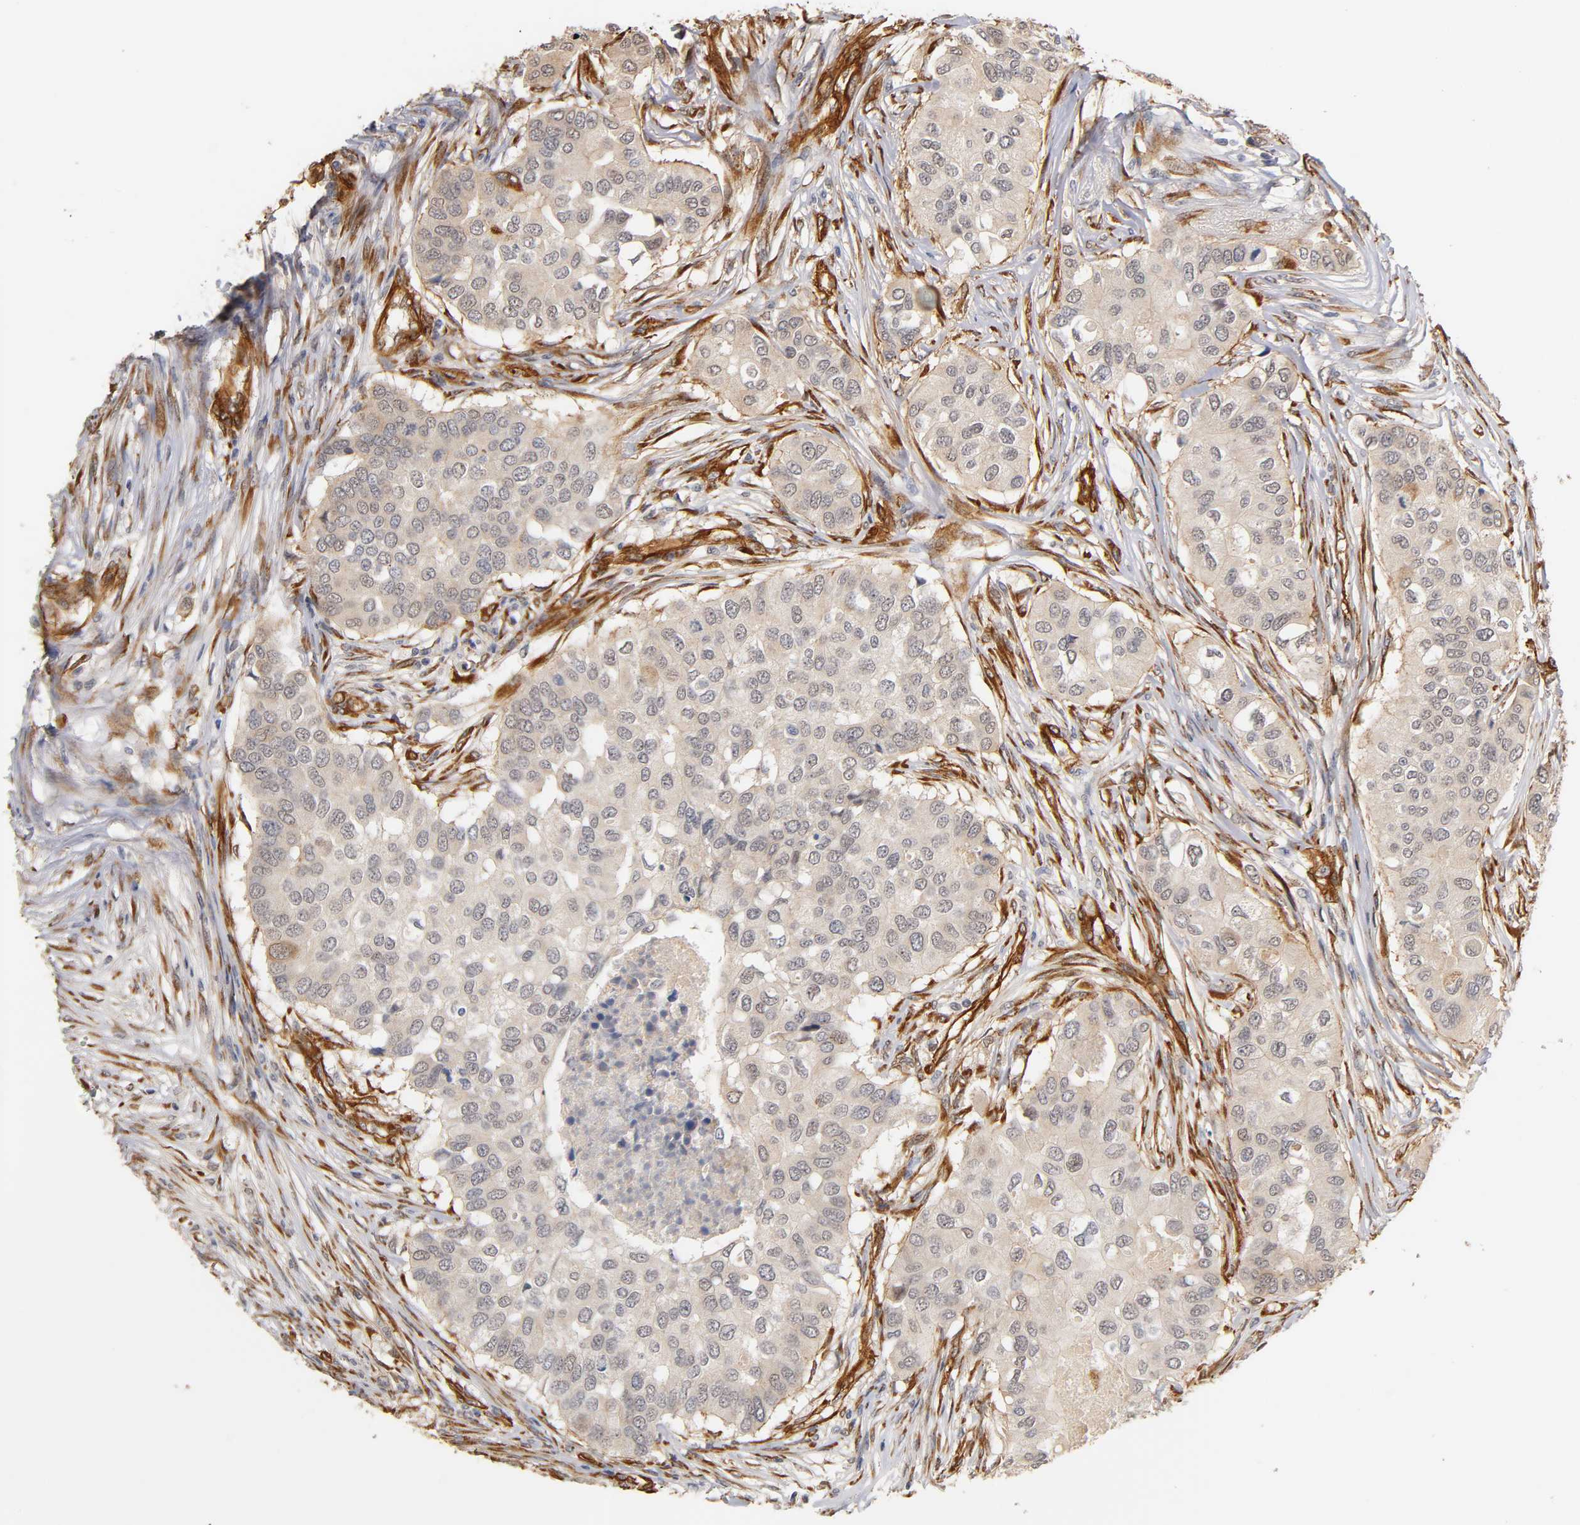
{"staining": {"intensity": "weak", "quantity": "<25%", "location": "cytoplasmic/membranous"}, "tissue": "breast cancer", "cell_type": "Tumor cells", "image_type": "cancer", "snomed": [{"axis": "morphology", "description": "Normal tissue, NOS"}, {"axis": "morphology", "description": "Duct carcinoma"}, {"axis": "topography", "description": "Breast"}], "caption": "Immunohistochemistry (IHC) micrograph of breast cancer (invasive ductal carcinoma) stained for a protein (brown), which displays no expression in tumor cells.", "gene": "LAMB1", "patient": {"sex": "female", "age": 49}}